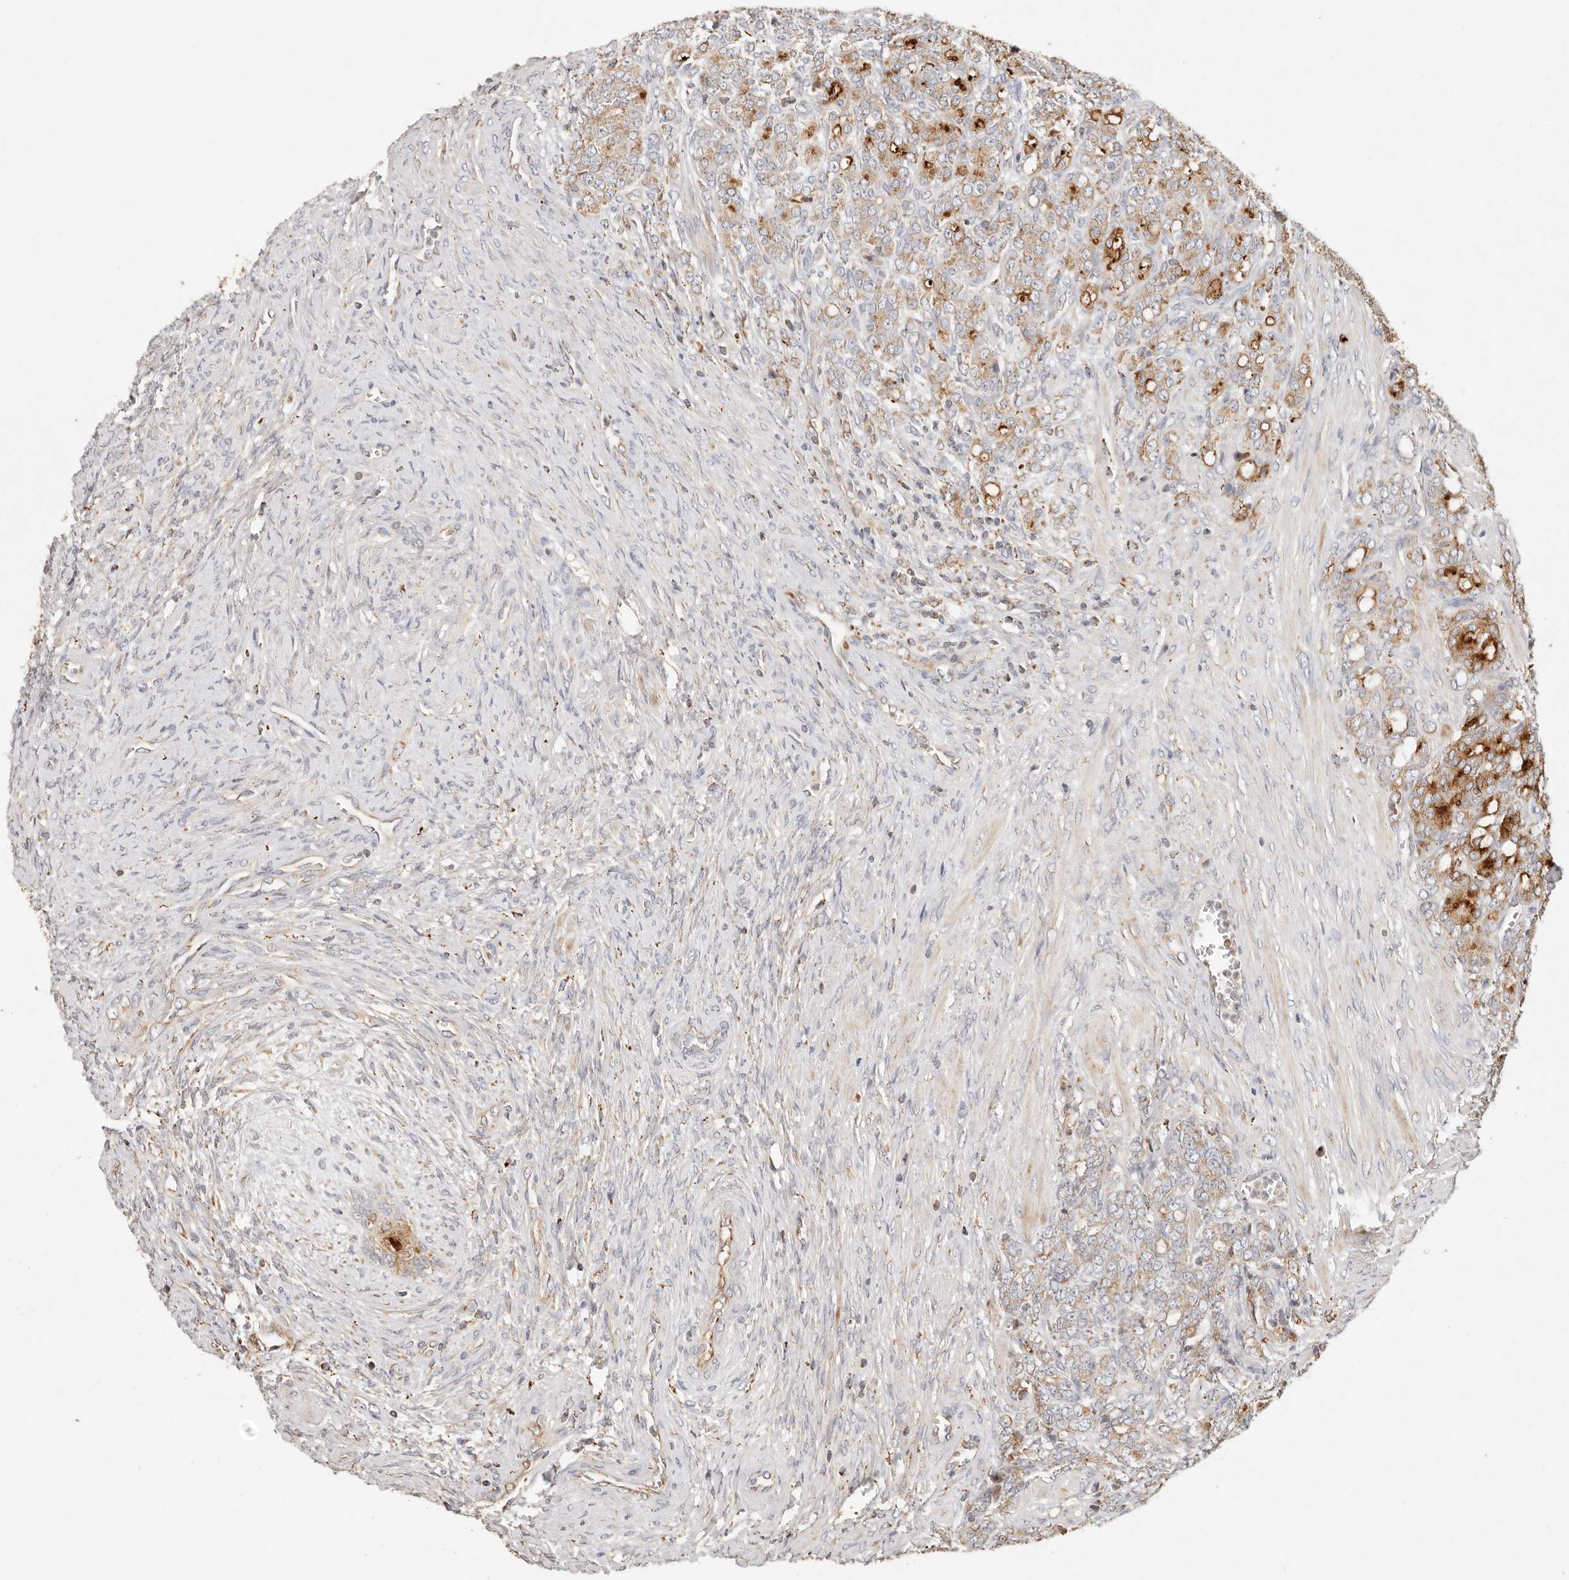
{"staining": {"intensity": "strong", "quantity": "25%-75%", "location": "cytoplasmic/membranous"}, "tissue": "prostate cancer", "cell_type": "Tumor cells", "image_type": "cancer", "snomed": [{"axis": "morphology", "description": "Adenocarcinoma, High grade"}, {"axis": "topography", "description": "Prostate"}], "caption": "Strong cytoplasmic/membranous expression is appreciated in approximately 25%-75% of tumor cells in prostate high-grade adenocarcinoma. (brown staining indicates protein expression, while blue staining denotes nuclei).", "gene": "ARHGEF10L", "patient": {"sex": "male", "age": 62}}